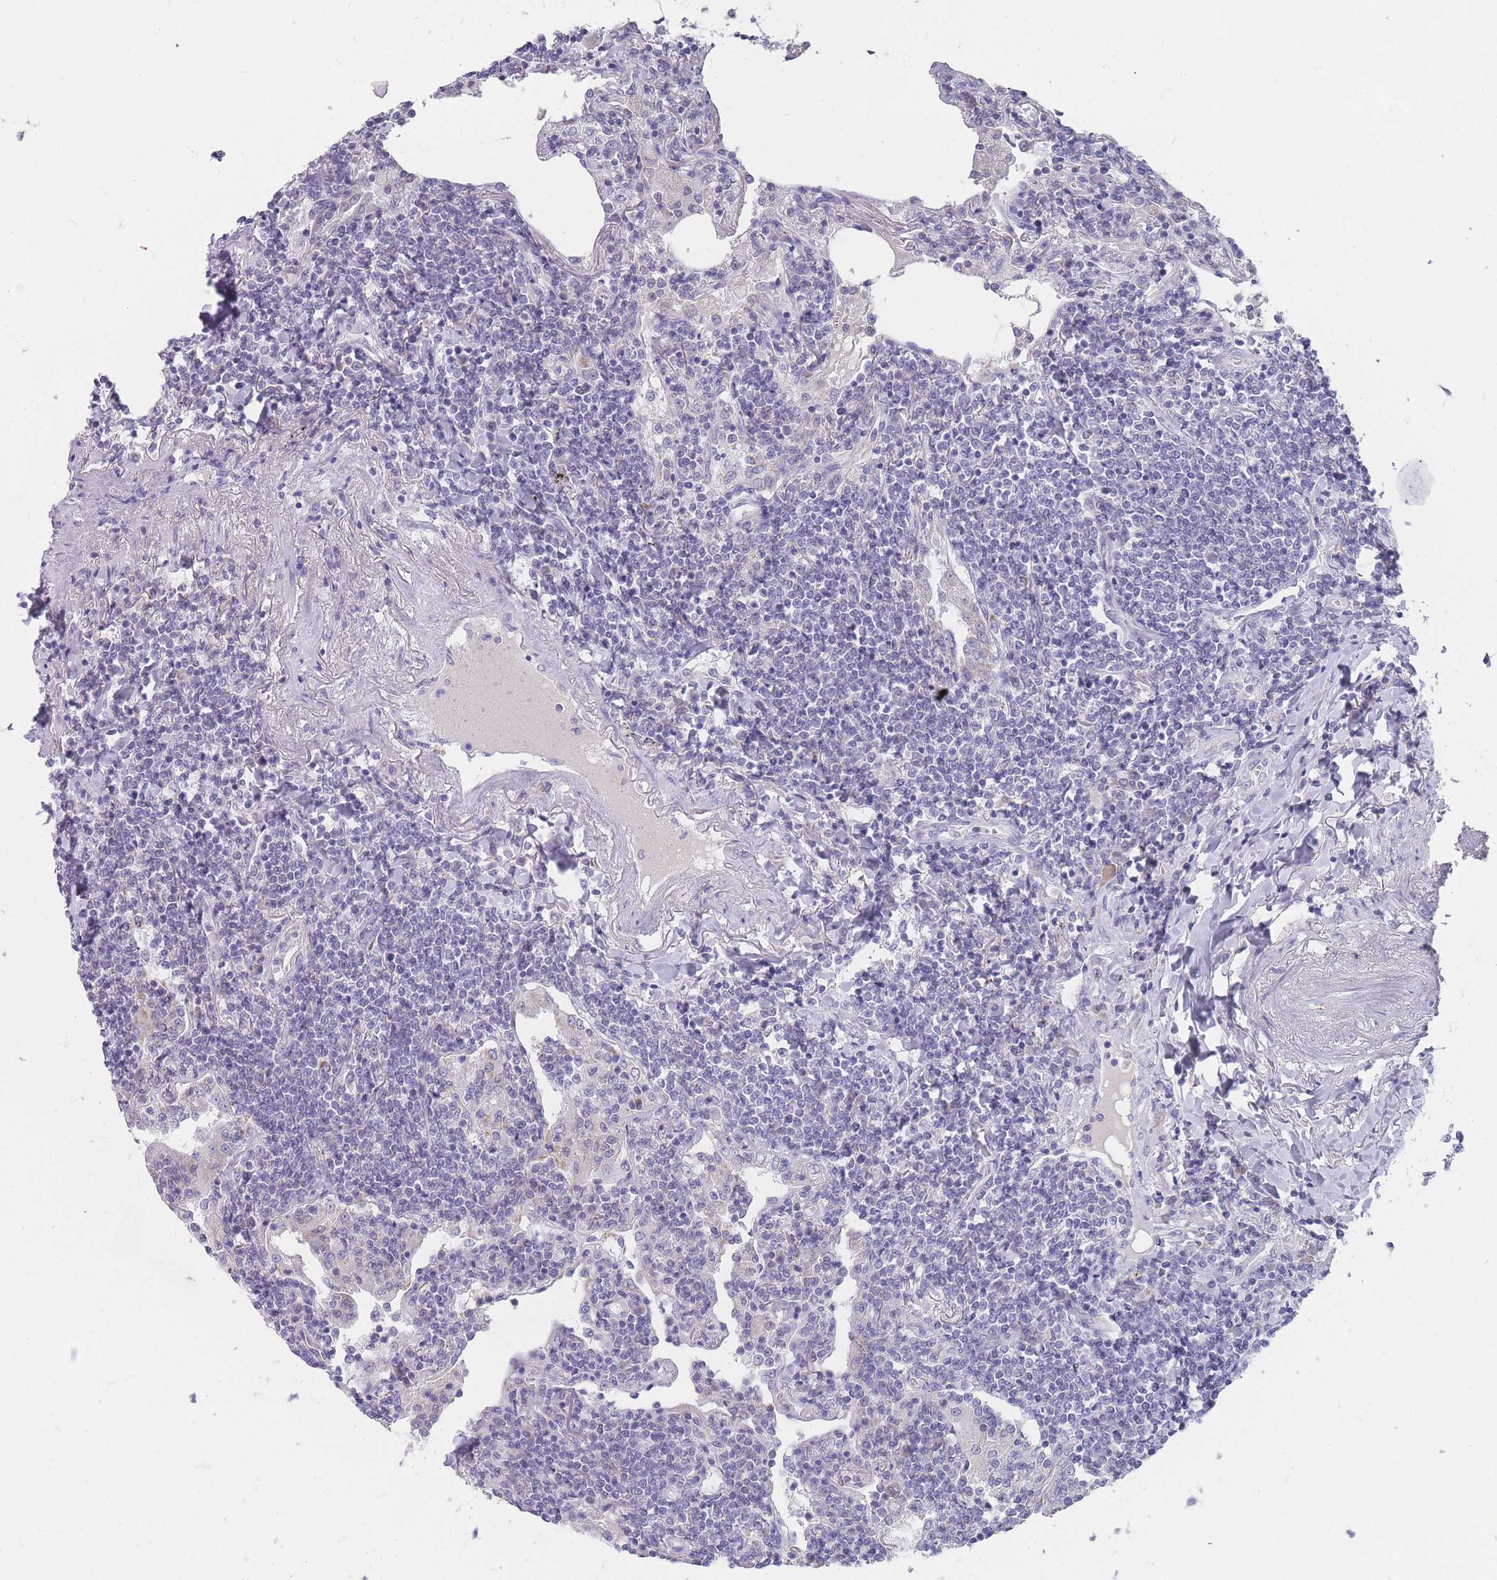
{"staining": {"intensity": "negative", "quantity": "none", "location": "none"}, "tissue": "lymphoma", "cell_type": "Tumor cells", "image_type": "cancer", "snomed": [{"axis": "morphology", "description": "Malignant lymphoma, non-Hodgkin's type, Low grade"}, {"axis": "topography", "description": "Lung"}], "caption": "There is no significant positivity in tumor cells of low-grade malignant lymphoma, non-Hodgkin's type. Brightfield microscopy of immunohistochemistry (IHC) stained with DAB (3,3'-diaminobenzidine) (brown) and hematoxylin (blue), captured at high magnification.", "gene": "MRPS14", "patient": {"sex": "female", "age": 71}}